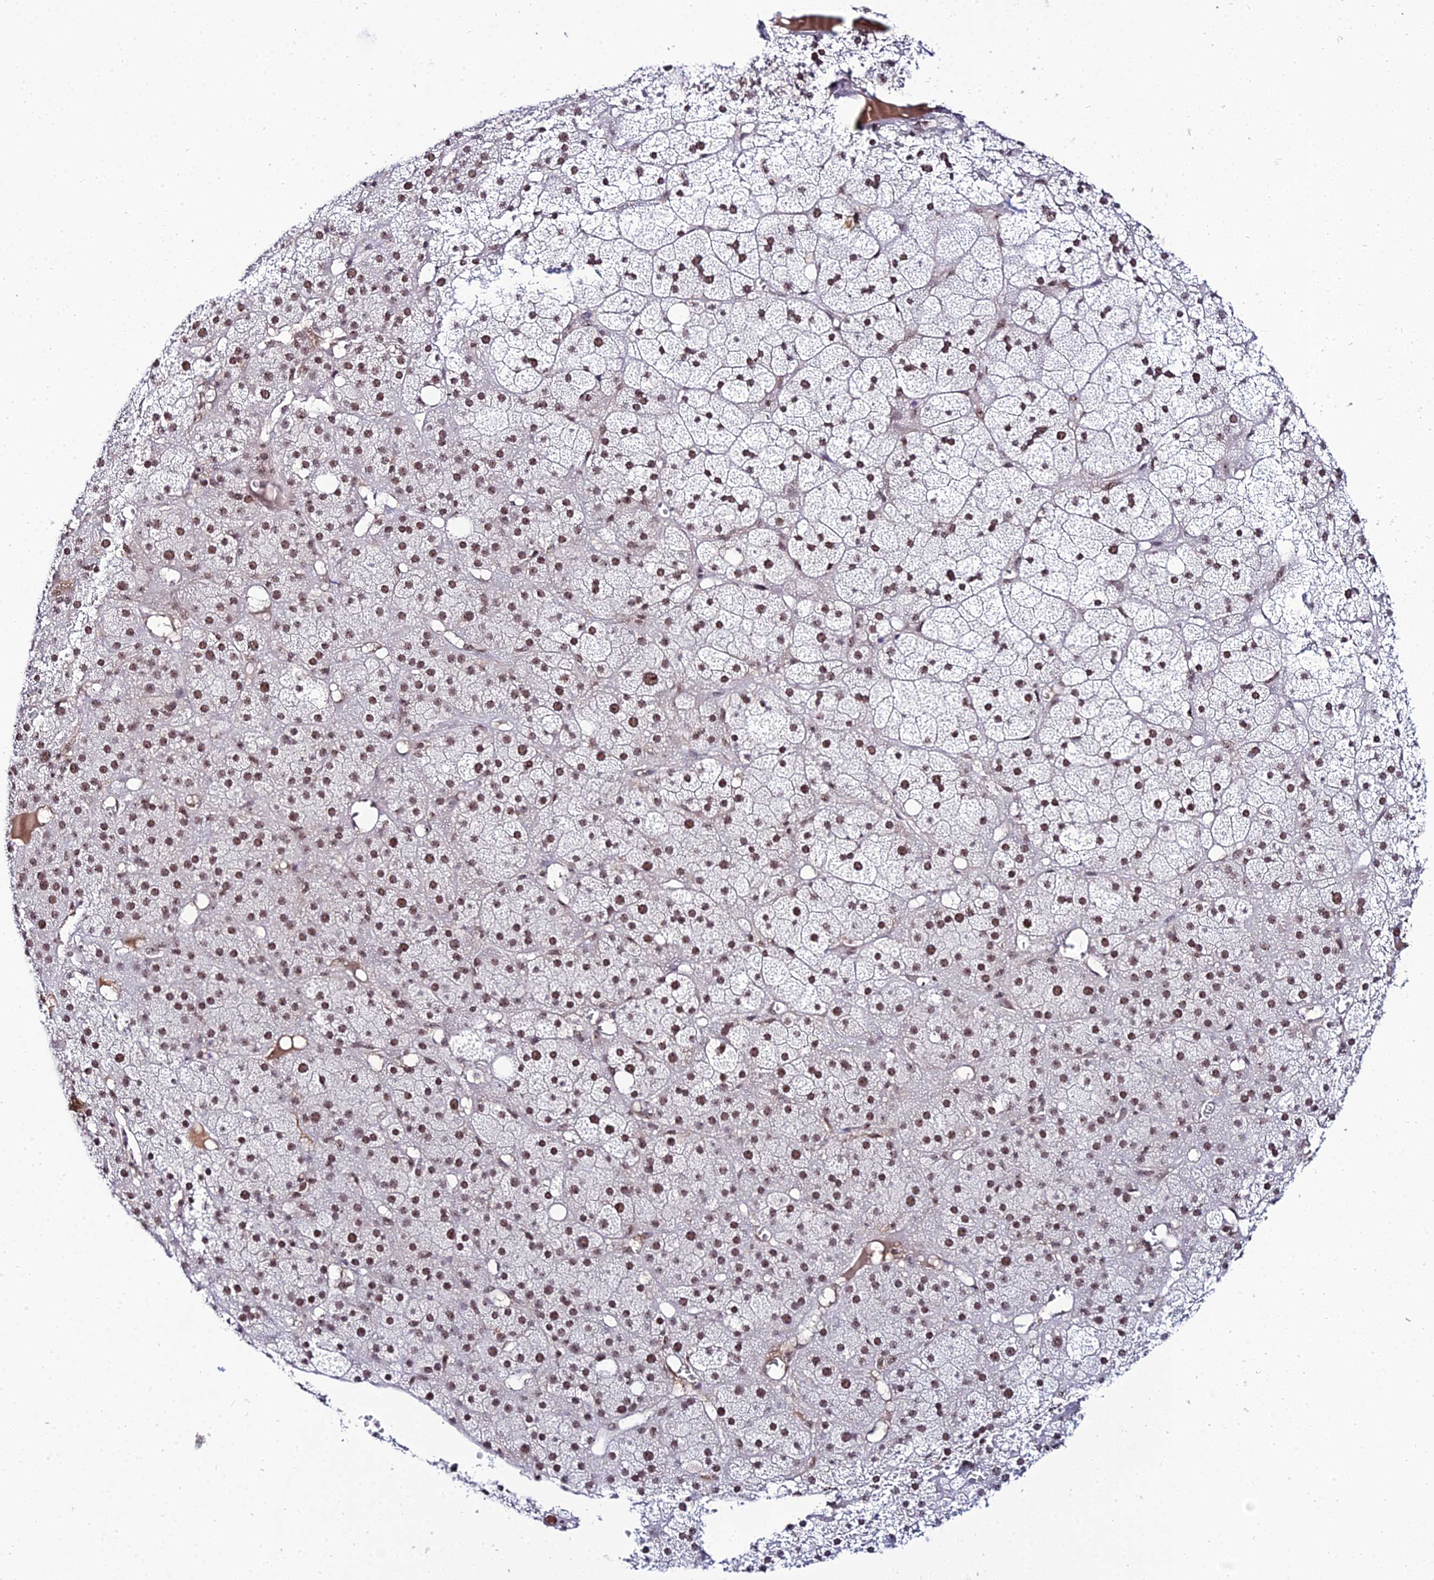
{"staining": {"intensity": "moderate", "quantity": ">75%", "location": "nuclear"}, "tissue": "adrenal gland", "cell_type": "Glandular cells", "image_type": "normal", "snomed": [{"axis": "morphology", "description": "Normal tissue, NOS"}, {"axis": "topography", "description": "Adrenal gland"}], "caption": "The immunohistochemical stain highlights moderate nuclear staining in glandular cells of benign adrenal gland. (DAB (3,3'-diaminobenzidine) = brown stain, brightfield microscopy at high magnification).", "gene": "EXOSC3", "patient": {"sex": "female", "age": 61}}